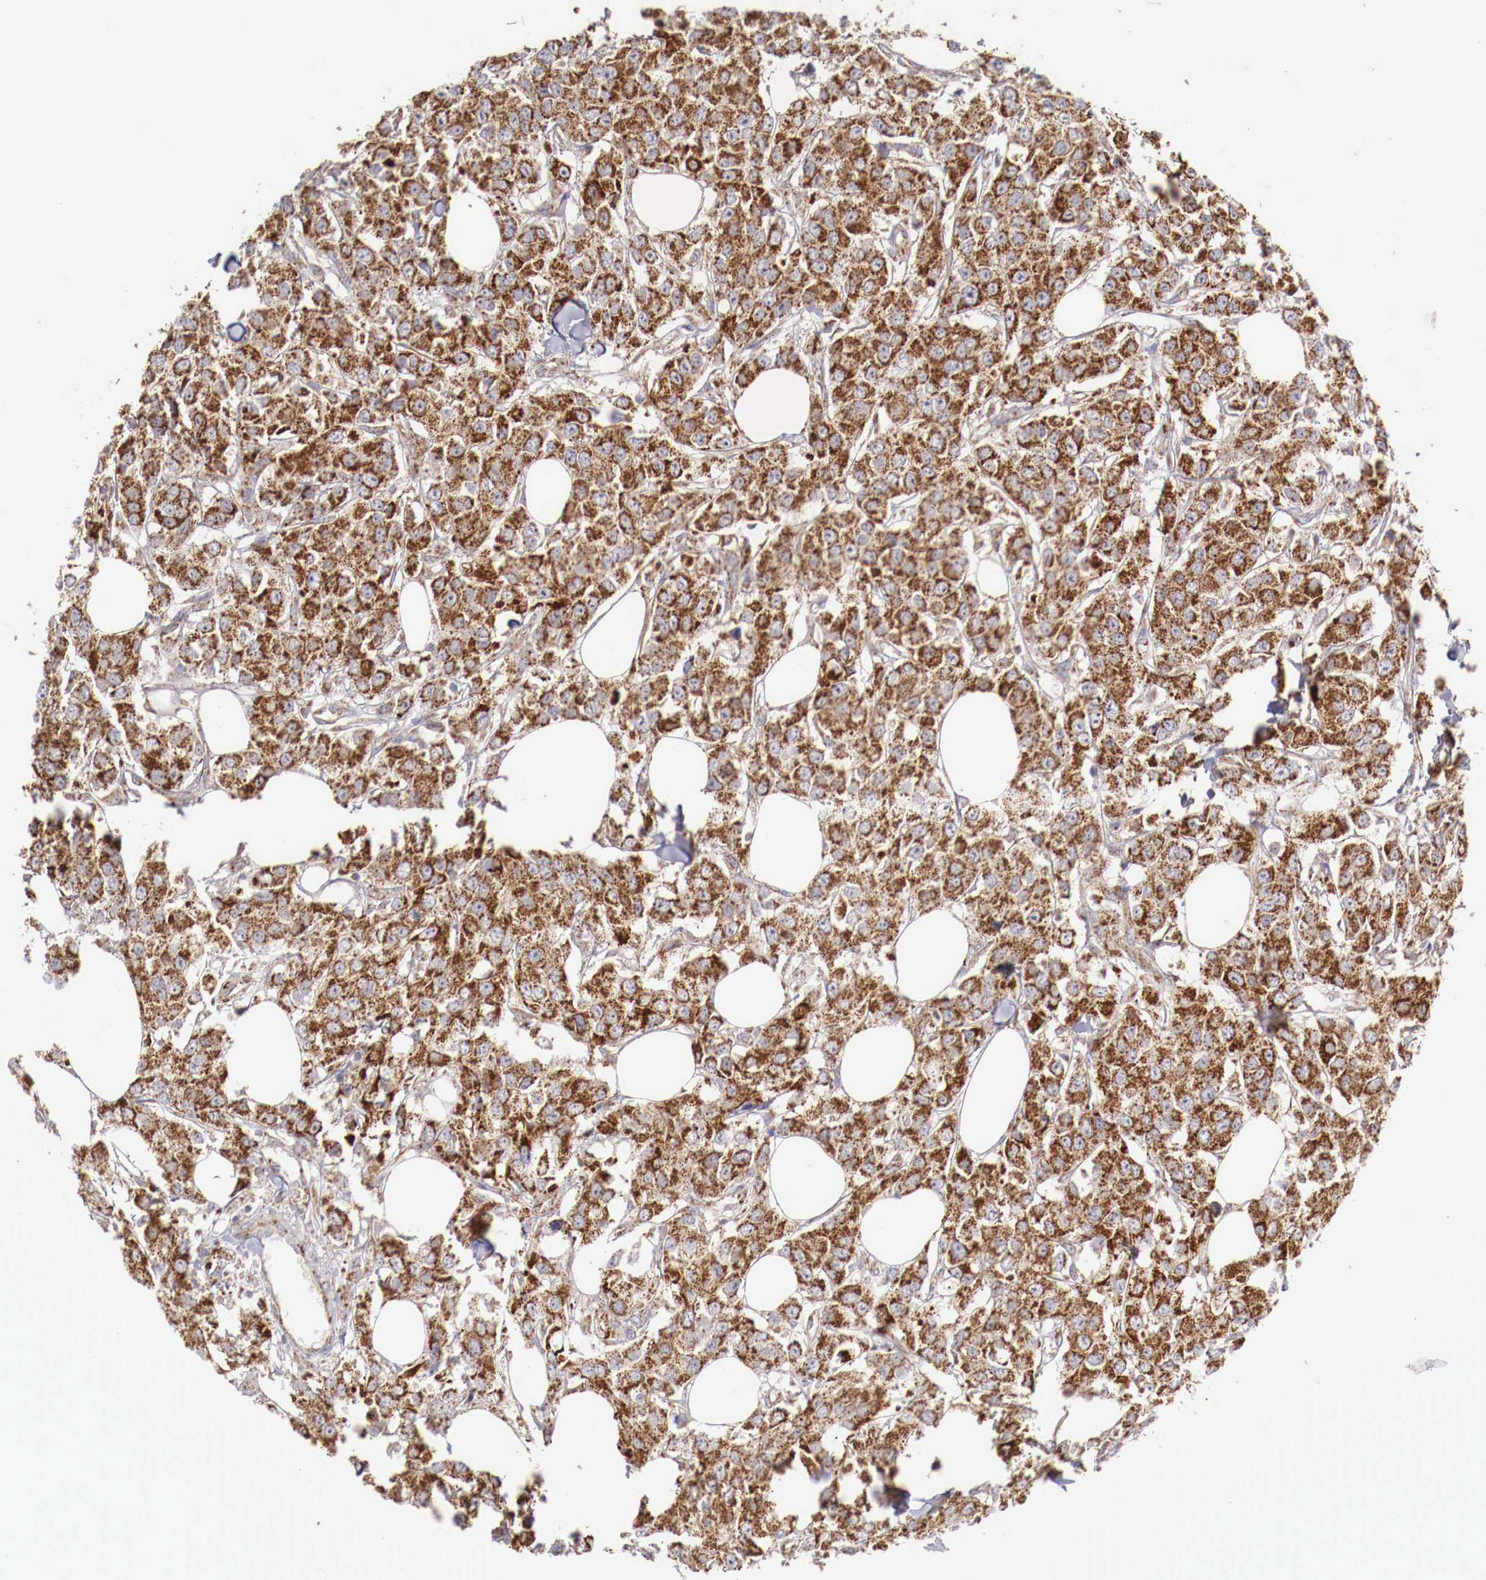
{"staining": {"intensity": "strong", "quantity": ">75%", "location": "cytoplasmic/membranous"}, "tissue": "breast cancer", "cell_type": "Tumor cells", "image_type": "cancer", "snomed": [{"axis": "morphology", "description": "Duct carcinoma"}, {"axis": "topography", "description": "Breast"}], "caption": "Infiltrating ductal carcinoma (breast) was stained to show a protein in brown. There is high levels of strong cytoplasmic/membranous staining in approximately >75% of tumor cells.", "gene": "XPNPEP3", "patient": {"sex": "female", "age": 58}}